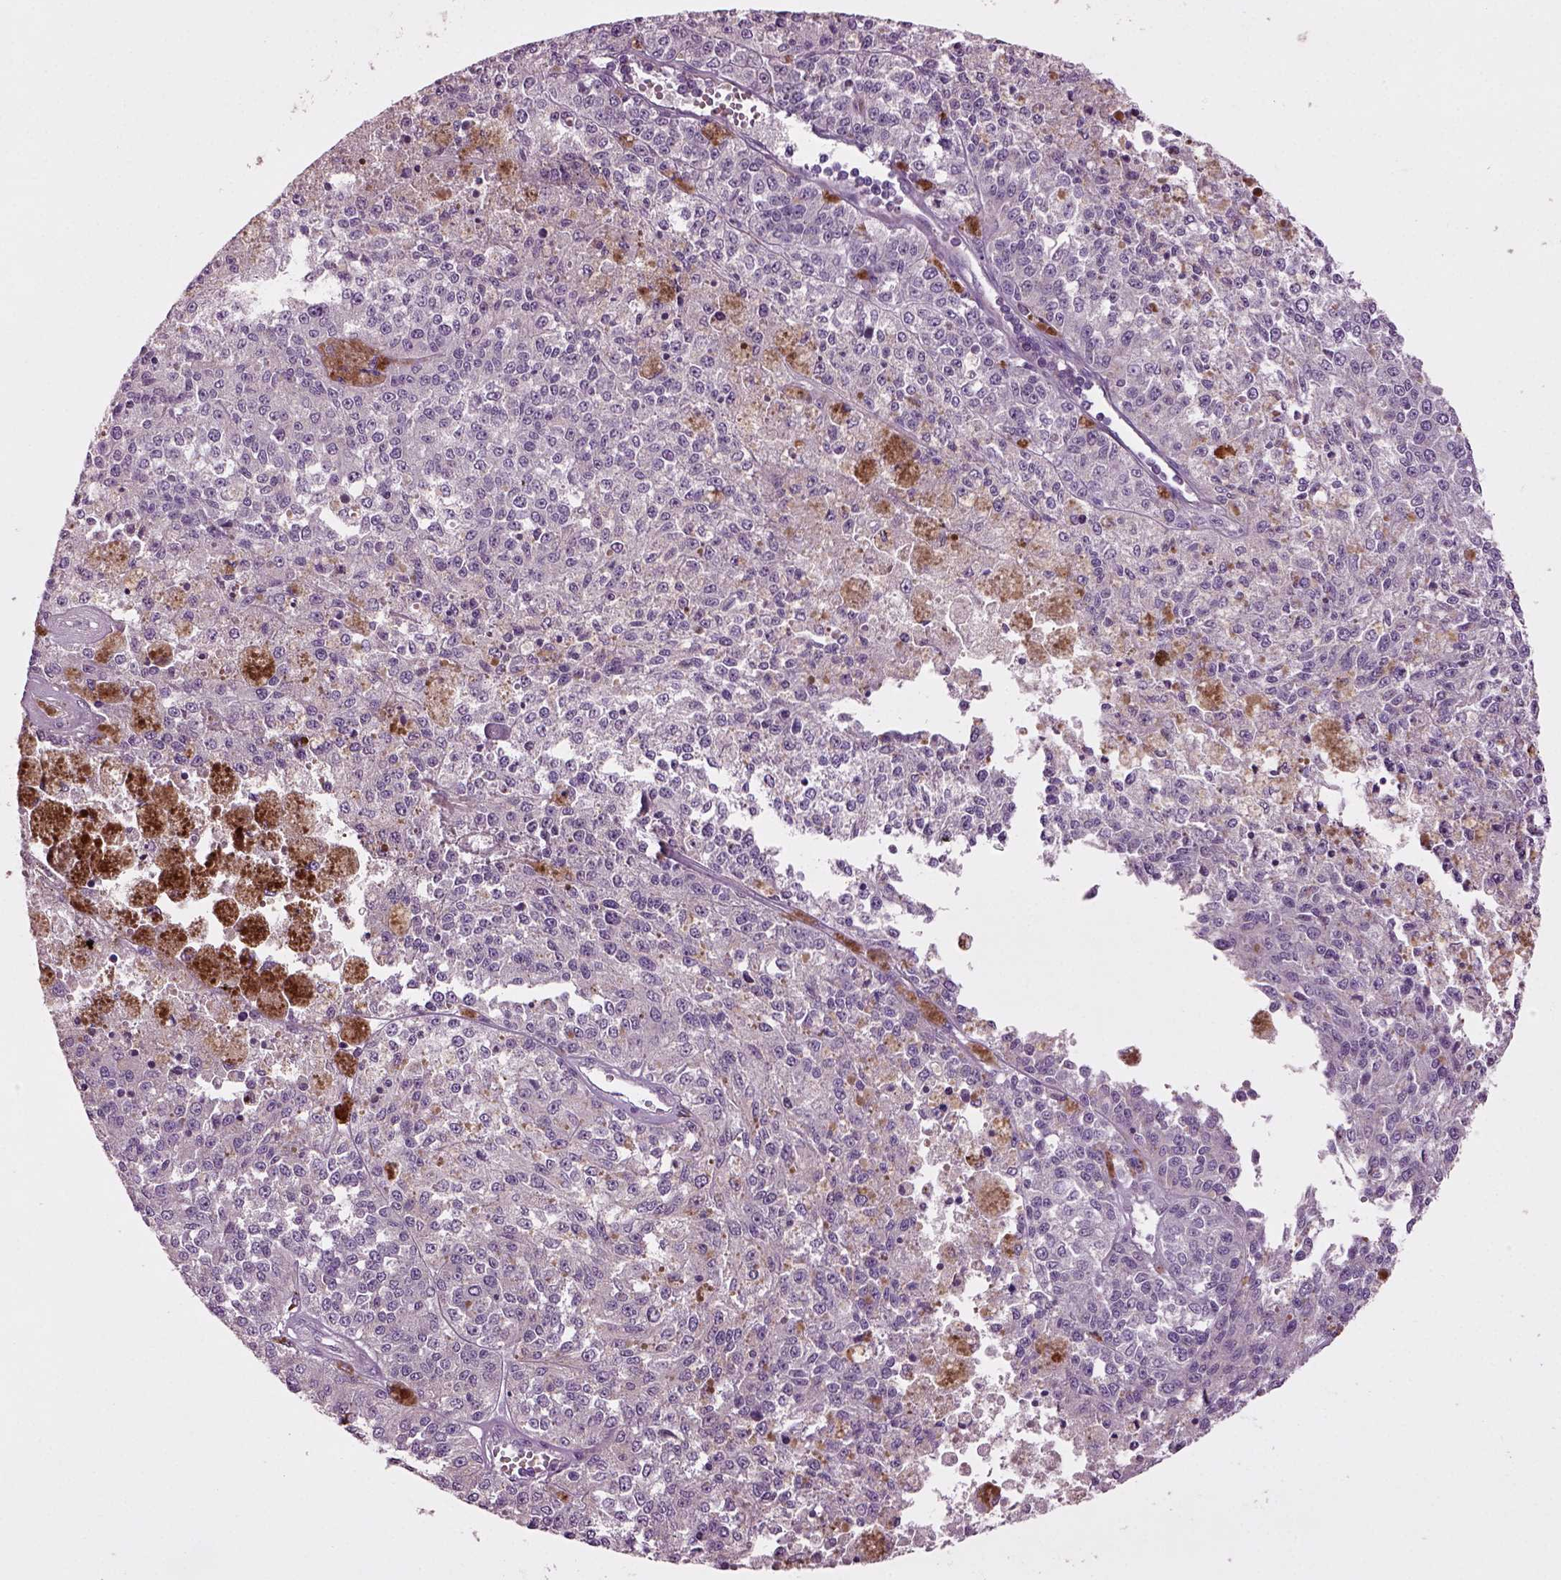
{"staining": {"intensity": "negative", "quantity": "none", "location": "none"}, "tissue": "melanoma", "cell_type": "Tumor cells", "image_type": "cancer", "snomed": [{"axis": "morphology", "description": "Malignant melanoma, Metastatic site"}, {"axis": "topography", "description": "Lymph node"}], "caption": "An image of human malignant melanoma (metastatic site) is negative for staining in tumor cells.", "gene": "SLC17A6", "patient": {"sex": "female", "age": 64}}